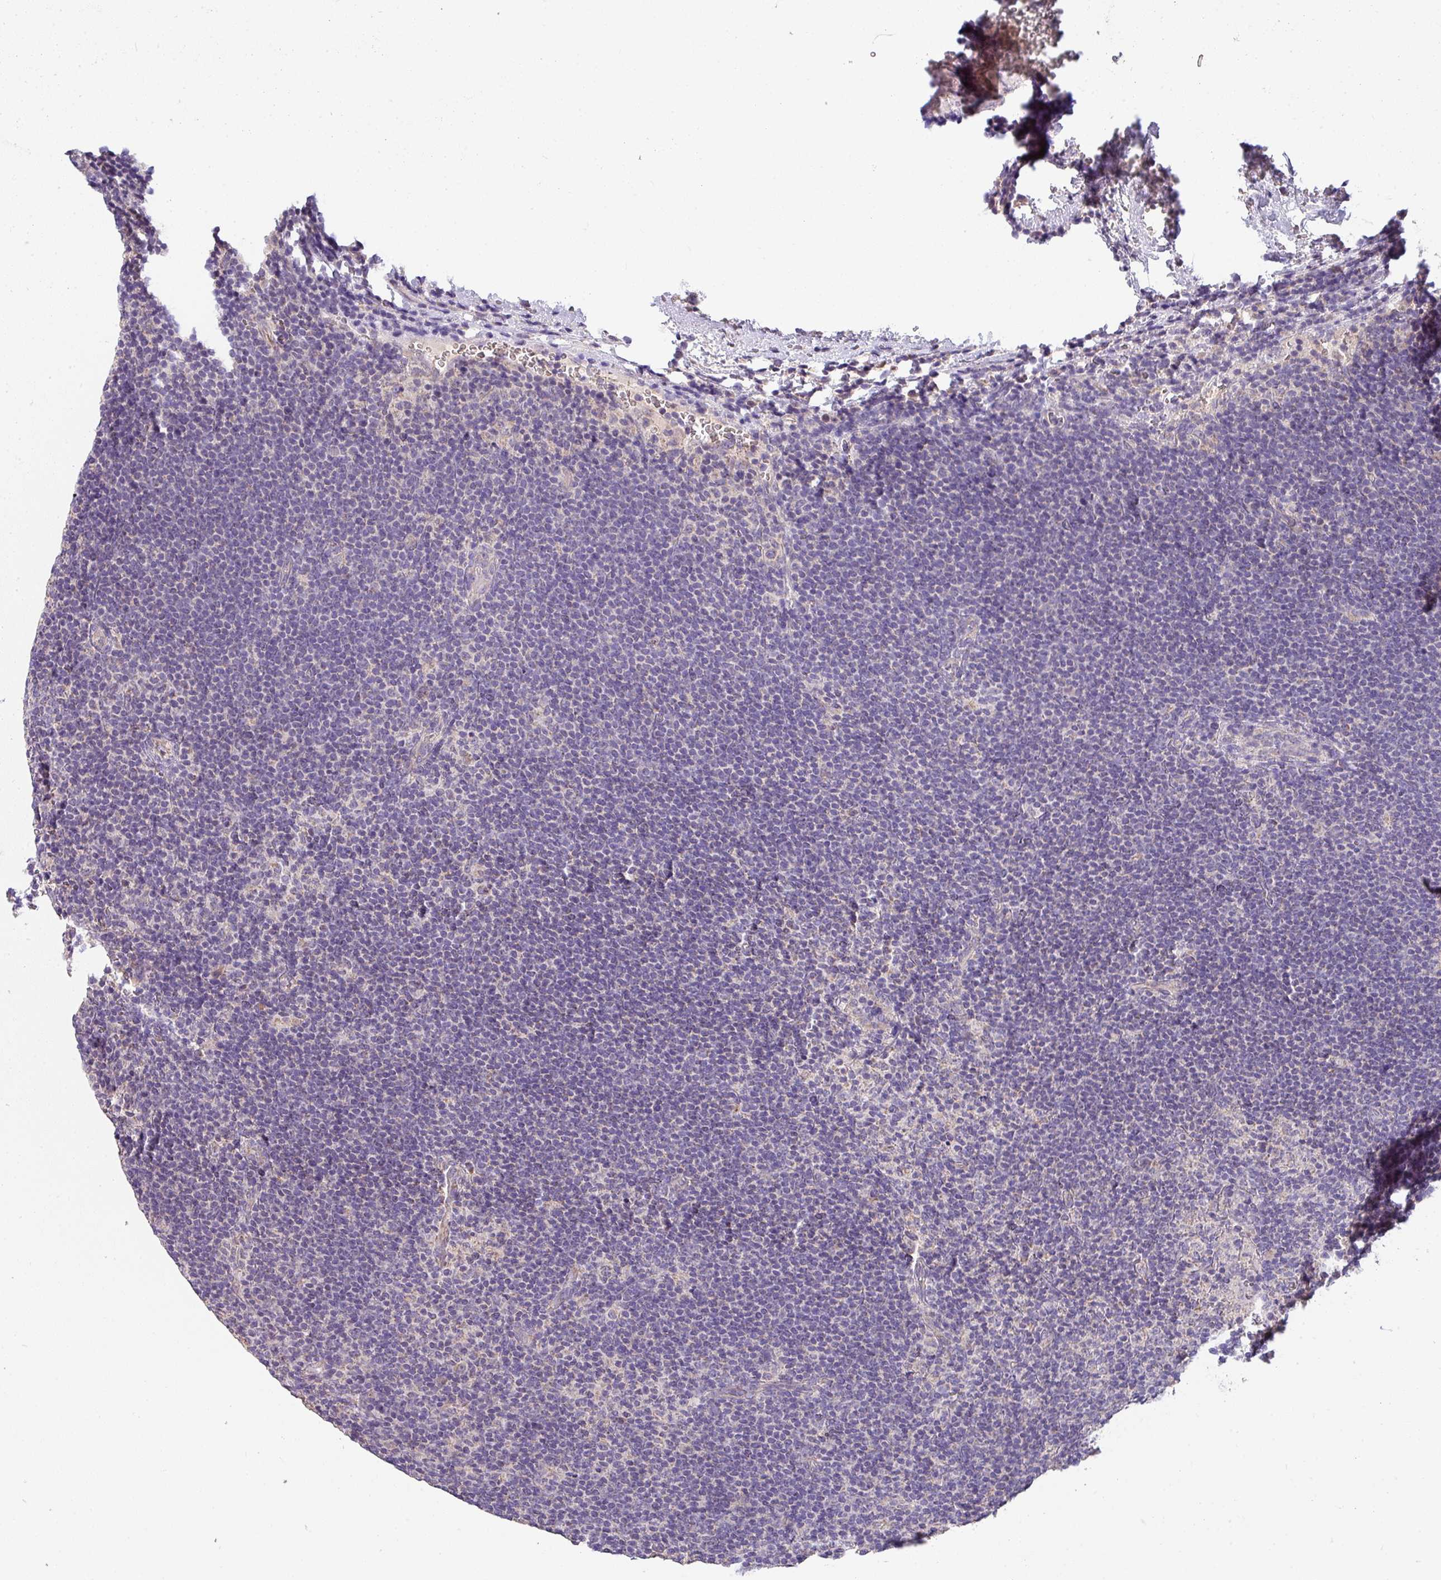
{"staining": {"intensity": "negative", "quantity": "none", "location": "none"}, "tissue": "lymphoma", "cell_type": "Tumor cells", "image_type": "cancer", "snomed": [{"axis": "morphology", "description": "Hodgkin's disease, NOS"}, {"axis": "topography", "description": "Lymph node"}], "caption": "IHC histopathology image of human lymphoma stained for a protein (brown), which shows no staining in tumor cells.", "gene": "PALS2", "patient": {"sex": "female", "age": 57}}